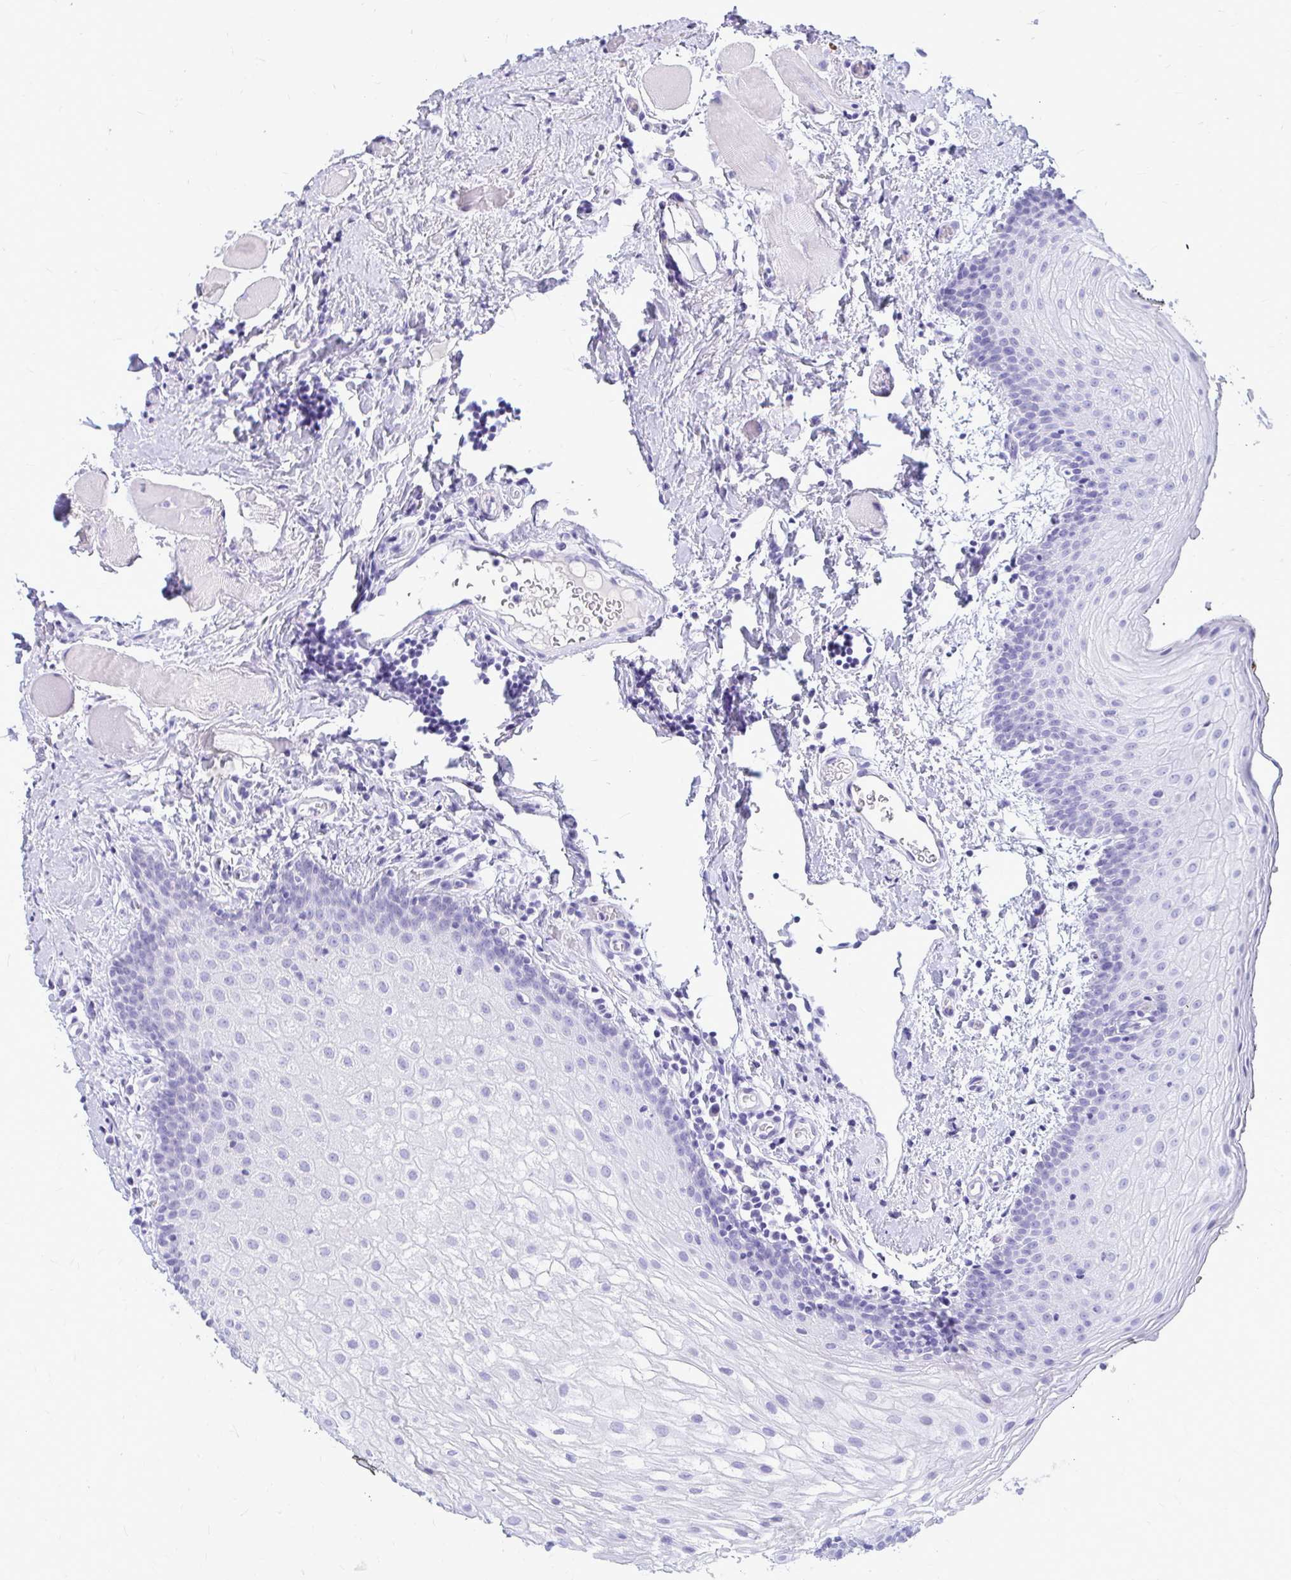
{"staining": {"intensity": "negative", "quantity": "none", "location": "none"}, "tissue": "oral mucosa", "cell_type": "Squamous epithelial cells", "image_type": "normal", "snomed": [{"axis": "morphology", "description": "Normal tissue, NOS"}, {"axis": "morphology", "description": "Squamous cell carcinoma, NOS"}, {"axis": "topography", "description": "Oral tissue"}, {"axis": "topography", "description": "Head-Neck"}], "caption": "This is an immunohistochemistry (IHC) photomicrograph of benign human oral mucosa. There is no staining in squamous epithelial cells.", "gene": "NANOGNB", "patient": {"sex": "male", "age": 58}}